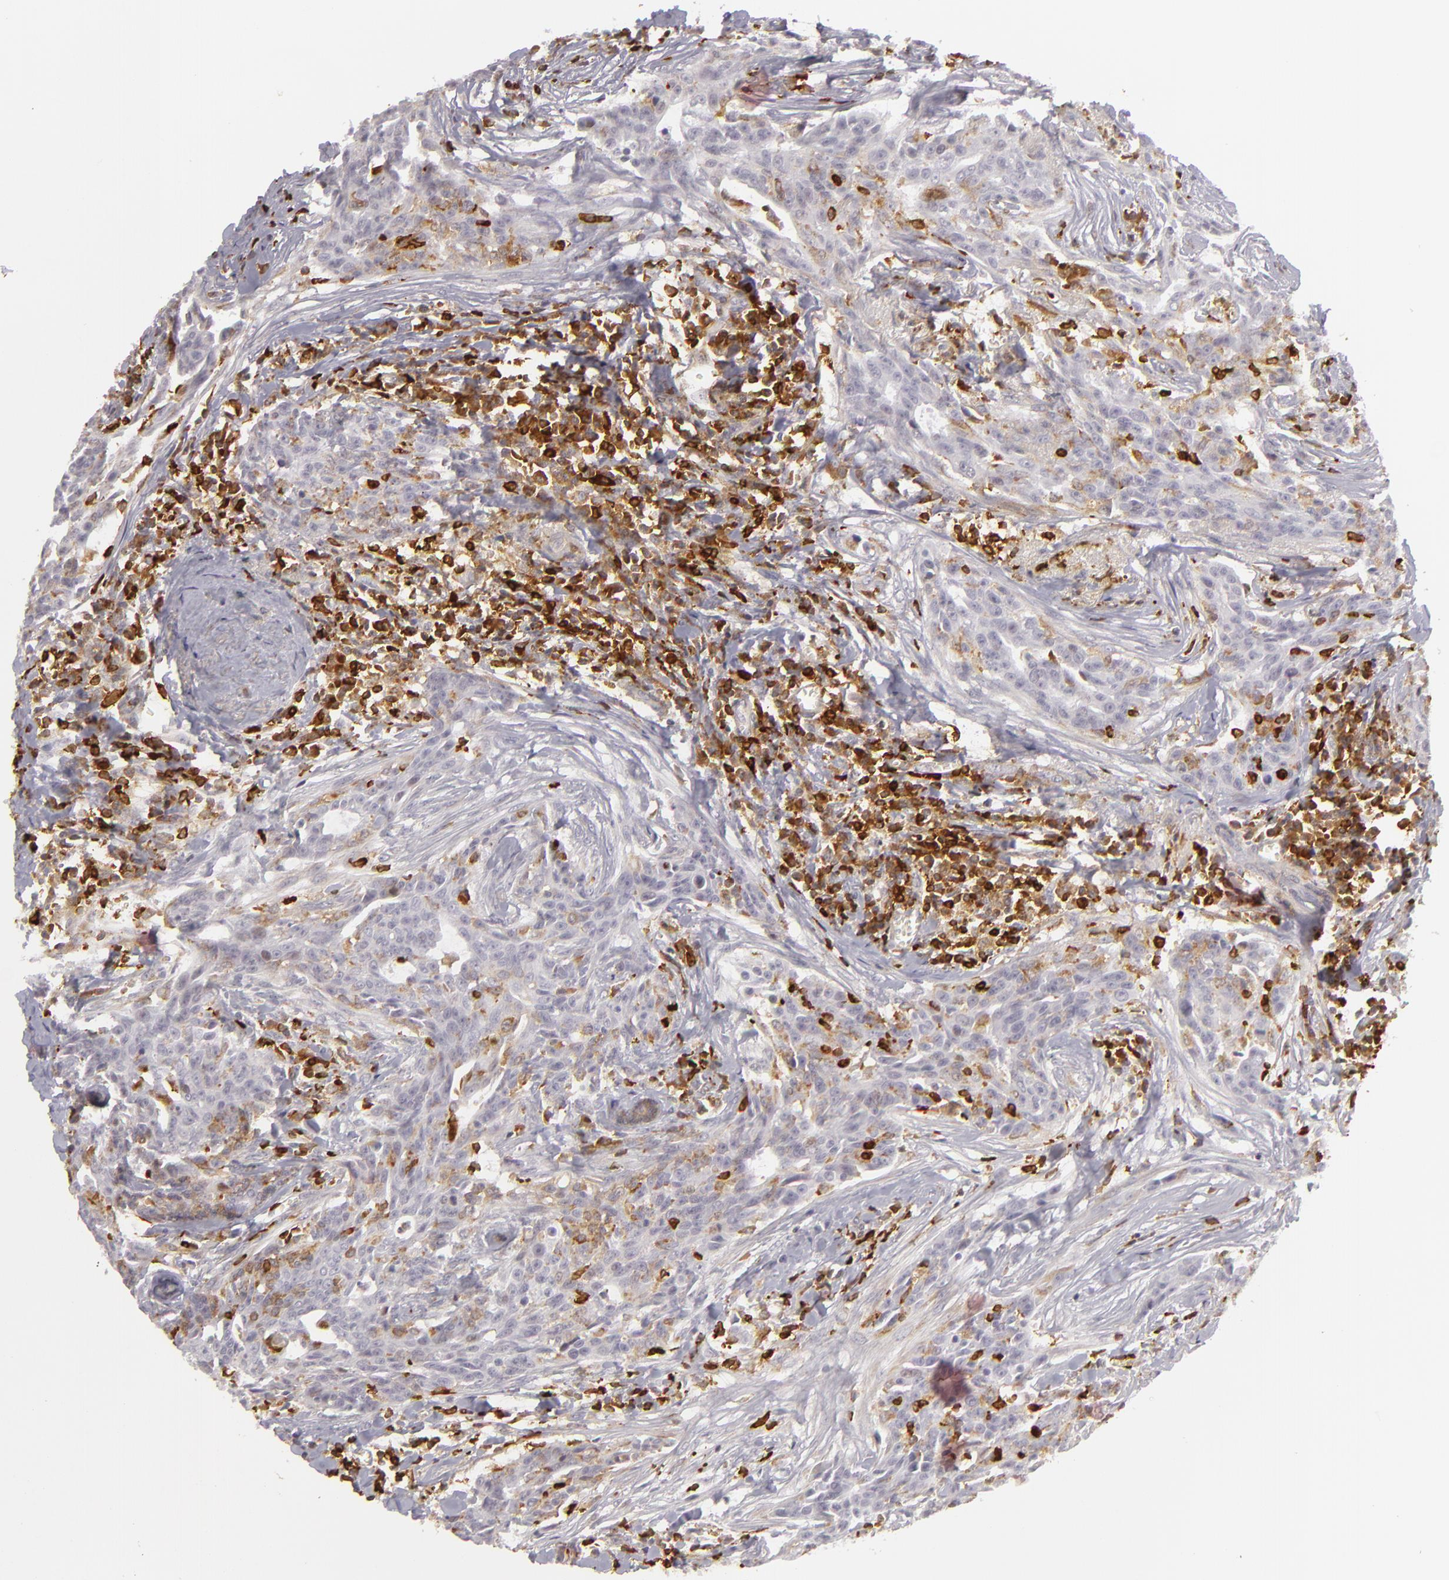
{"staining": {"intensity": "weak", "quantity": ">75%", "location": "cytoplasmic/membranous"}, "tissue": "breast cancer", "cell_type": "Tumor cells", "image_type": "cancer", "snomed": [{"axis": "morphology", "description": "Duct carcinoma"}, {"axis": "topography", "description": "Breast"}], "caption": "A high-resolution image shows IHC staining of invasive ductal carcinoma (breast), which exhibits weak cytoplasmic/membranous expression in approximately >75% of tumor cells.", "gene": "APOBEC3G", "patient": {"sex": "female", "age": 50}}